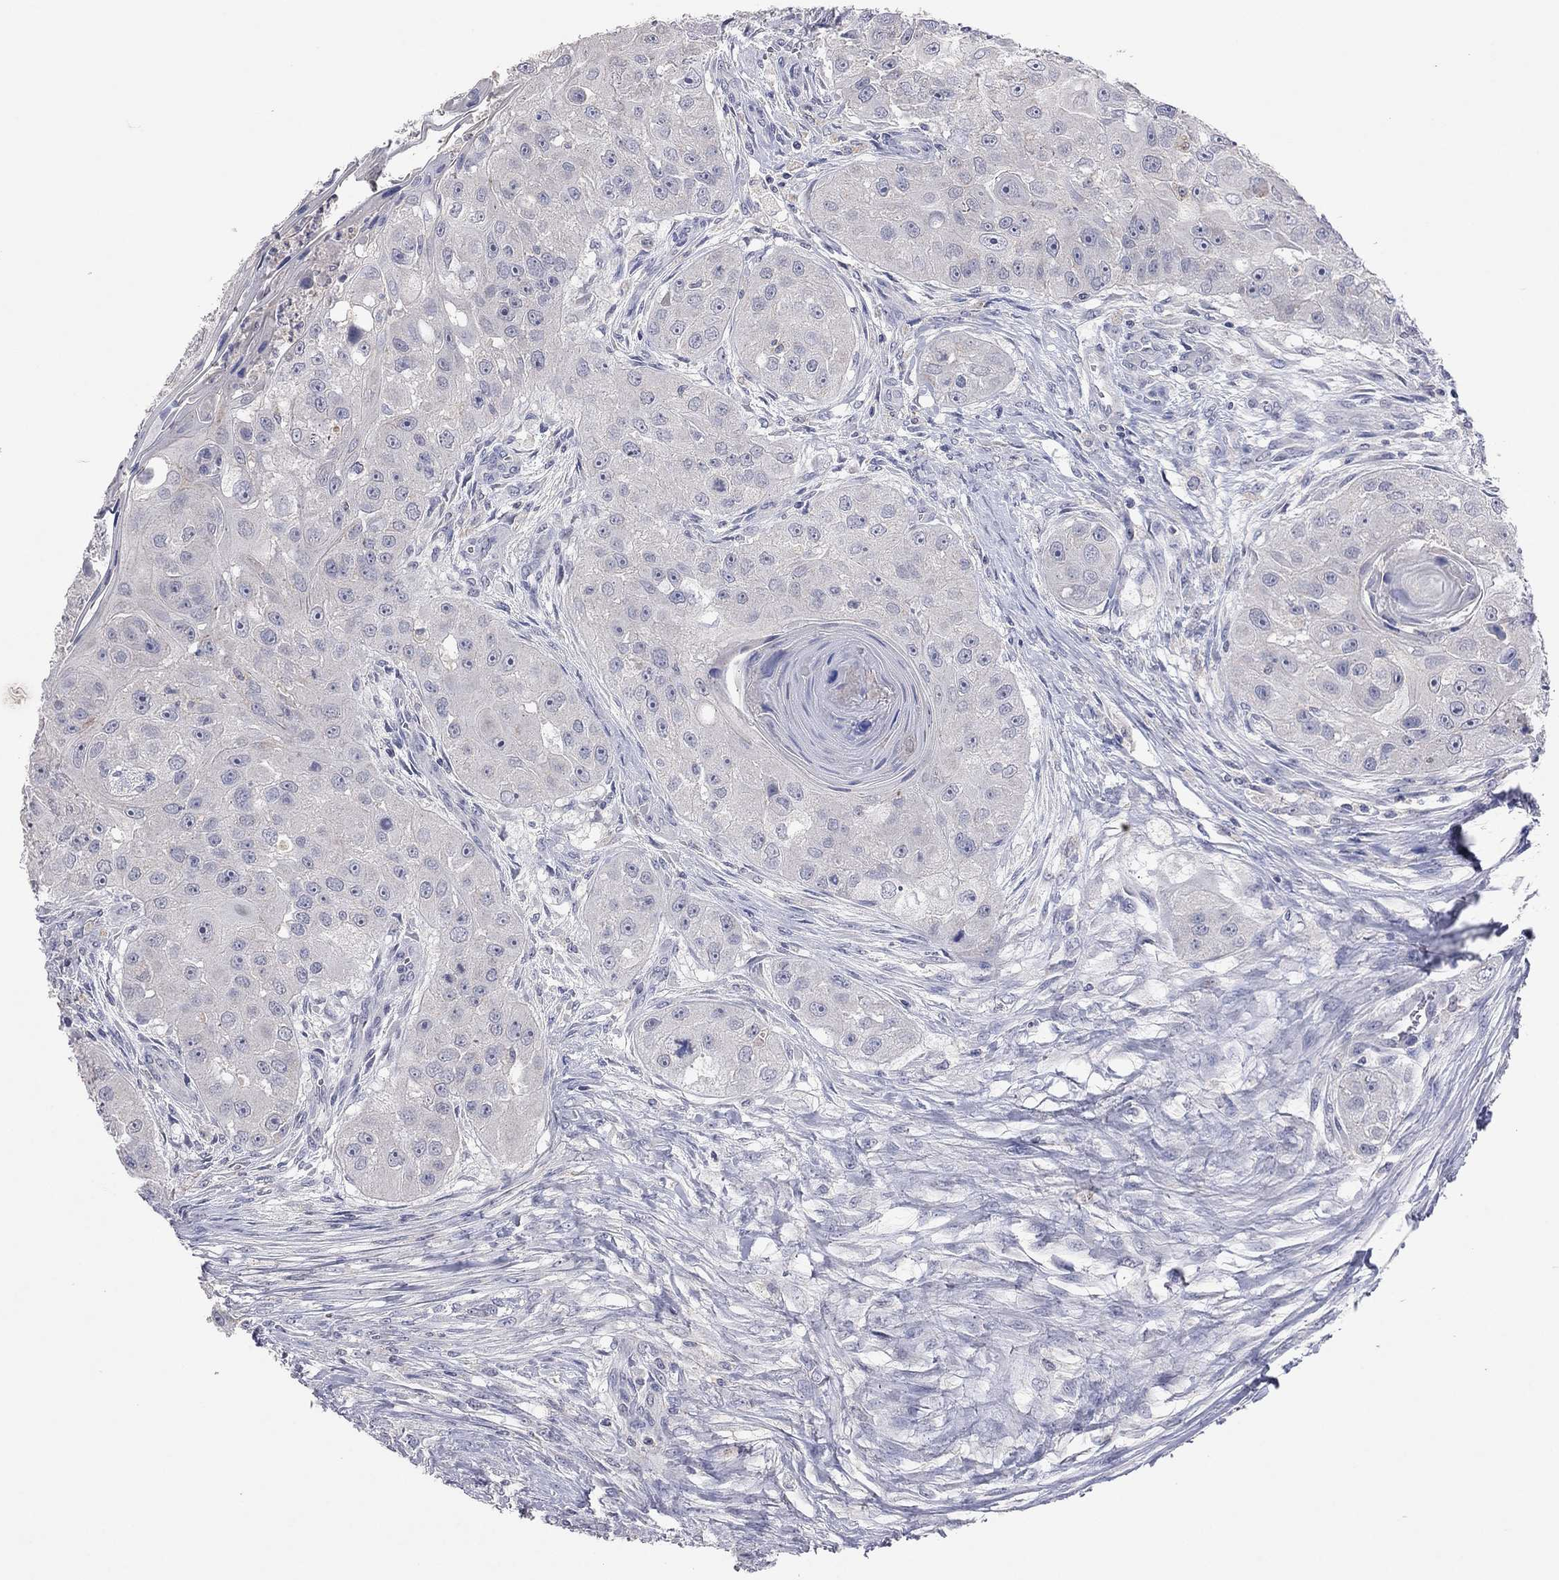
{"staining": {"intensity": "negative", "quantity": "none", "location": "none"}, "tissue": "head and neck cancer", "cell_type": "Tumor cells", "image_type": "cancer", "snomed": [{"axis": "morphology", "description": "Normal tissue, NOS"}, {"axis": "morphology", "description": "Squamous cell carcinoma, NOS"}, {"axis": "topography", "description": "Skeletal muscle"}, {"axis": "topography", "description": "Head-Neck"}], "caption": "DAB immunohistochemical staining of head and neck cancer (squamous cell carcinoma) demonstrates no significant staining in tumor cells. (Immunohistochemistry, brightfield microscopy, high magnification).", "gene": "MMP13", "patient": {"sex": "male", "age": 51}}